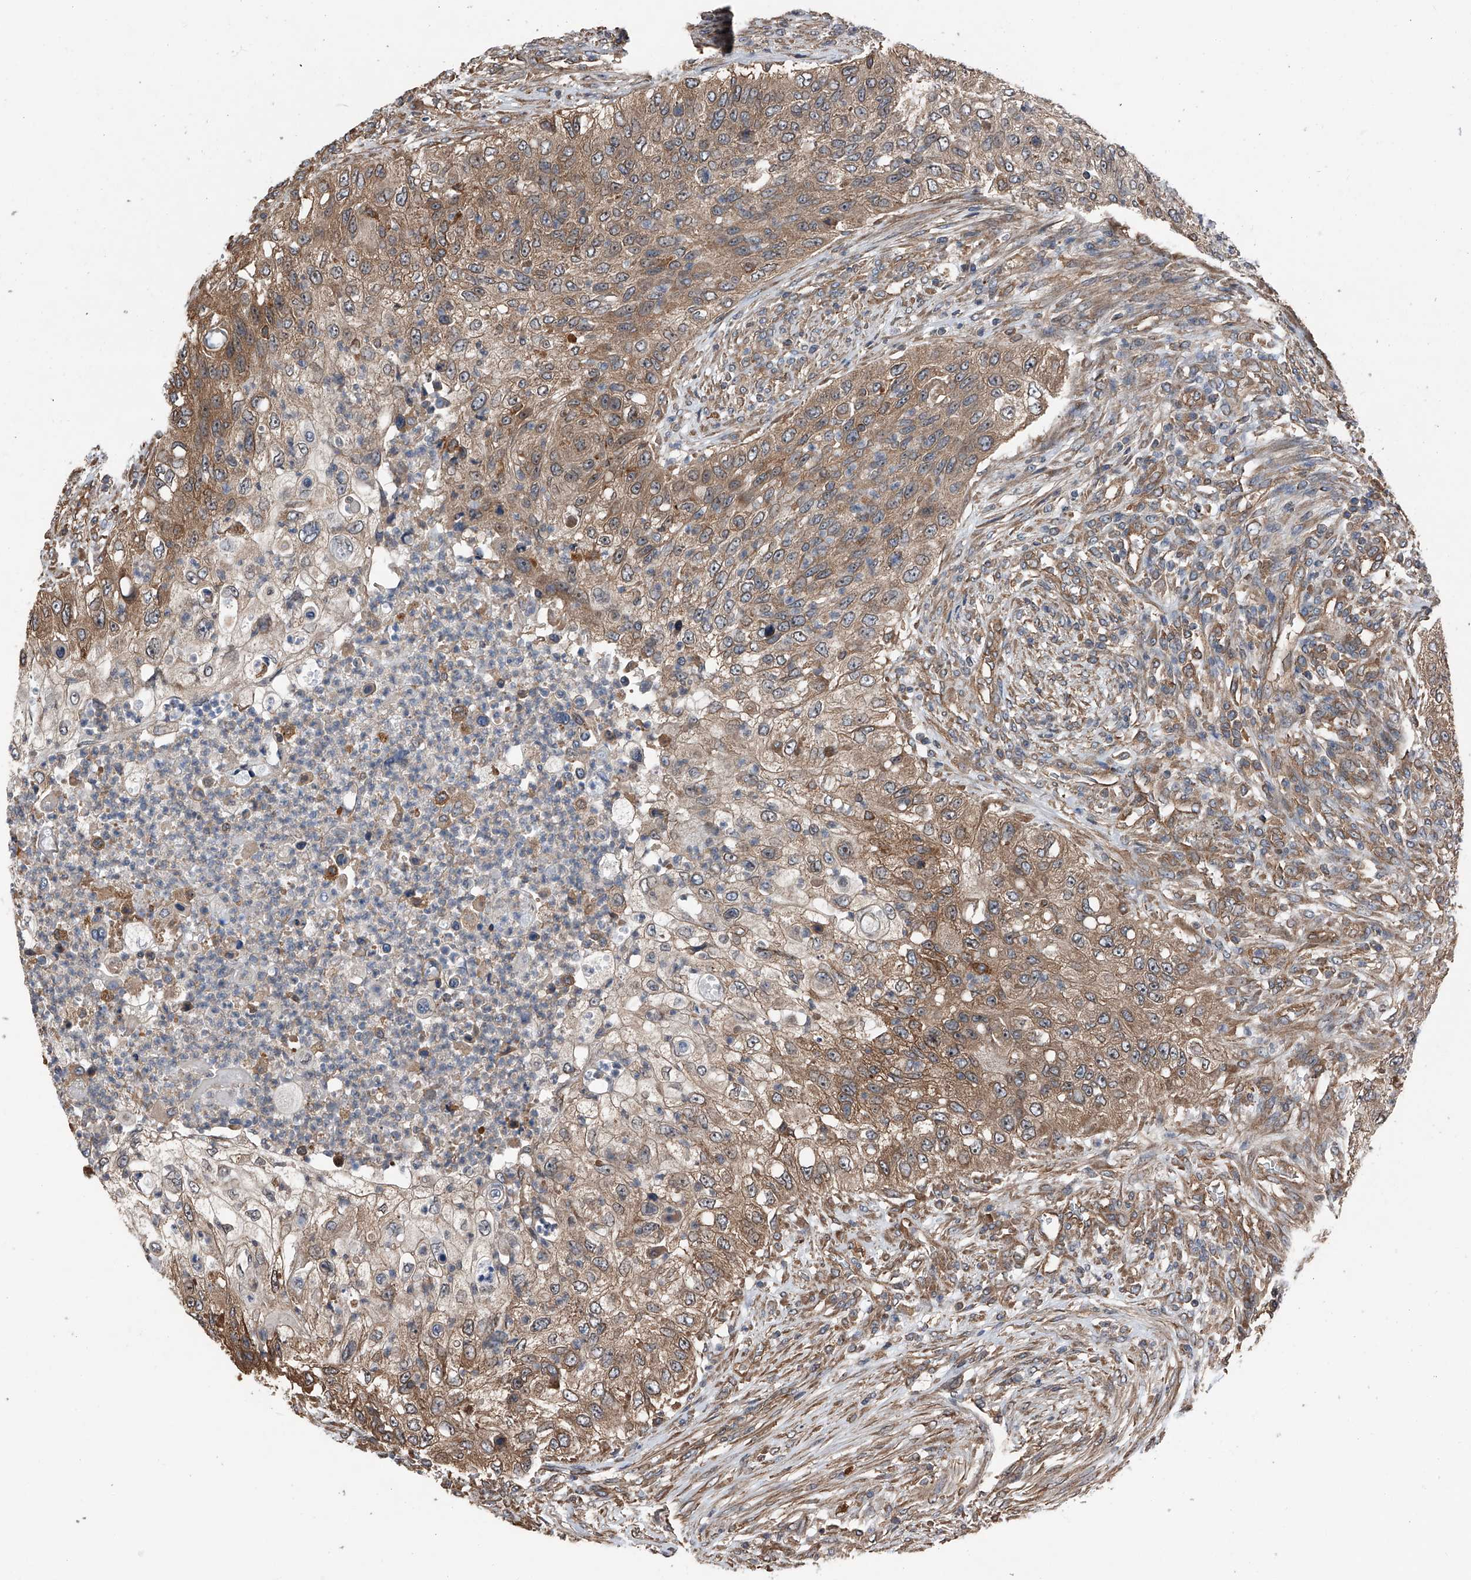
{"staining": {"intensity": "moderate", "quantity": ">75%", "location": "cytoplasmic/membranous"}, "tissue": "urothelial cancer", "cell_type": "Tumor cells", "image_type": "cancer", "snomed": [{"axis": "morphology", "description": "Urothelial carcinoma, High grade"}, {"axis": "topography", "description": "Urinary bladder"}], "caption": "Tumor cells display medium levels of moderate cytoplasmic/membranous positivity in approximately >75% of cells in human high-grade urothelial carcinoma.", "gene": "KCNJ2", "patient": {"sex": "female", "age": 60}}